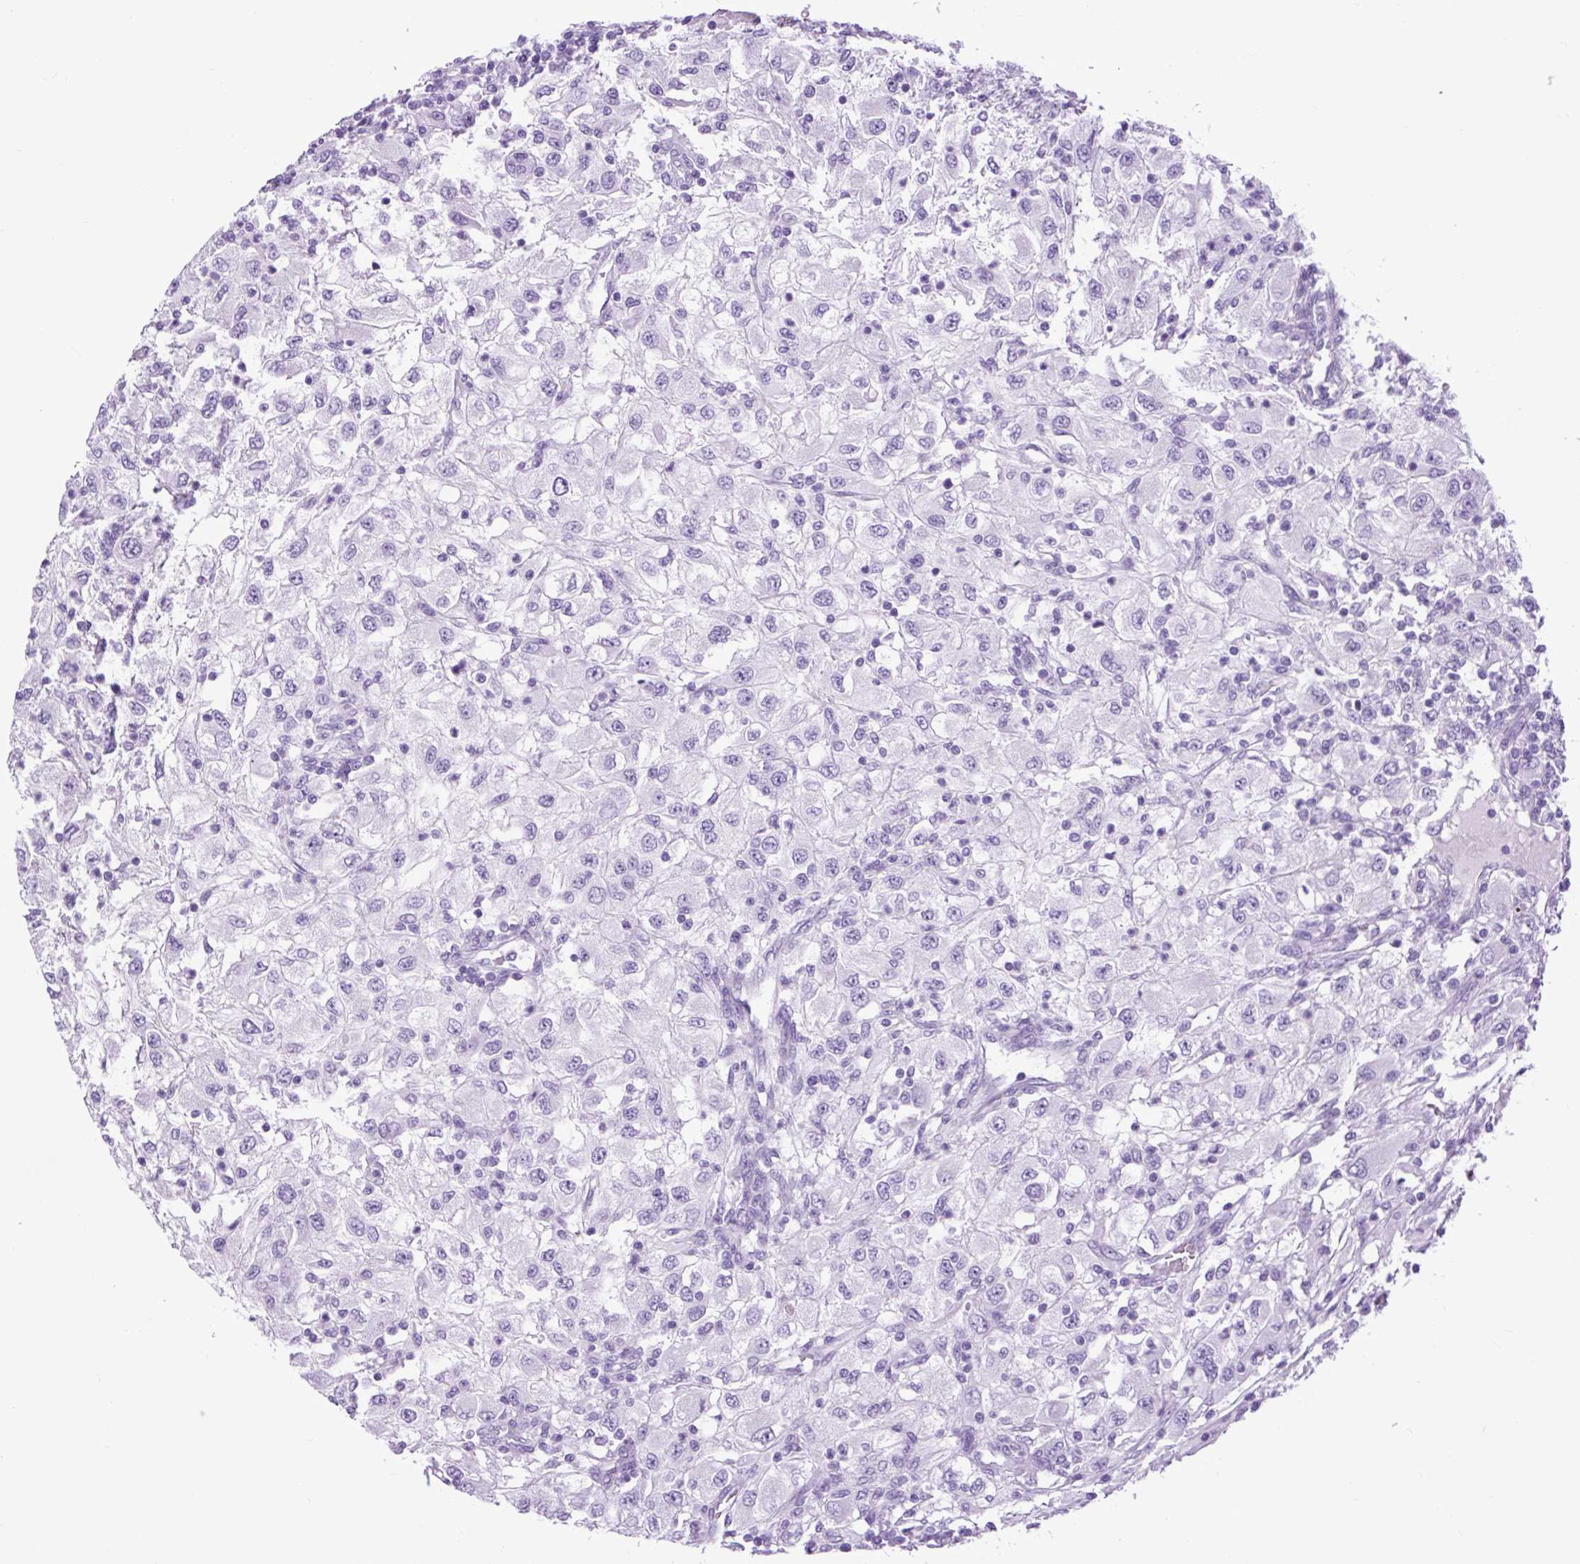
{"staining": {"intensity": "negative", "quantity": "none", "location": "none"}, "tissue": "renal cancer", "cell_type": "Tumor cells", "image_type": "cancer", "snomed": [{"axis": "morphology", "description": "Adenocarcinoma, NOS"}, {"axis": "topography", "description": "Kidney"}], "caption": "Immunohistochemical staining of human renal cancer reveals no significant expression in tumor cells.", "gene": "DPP6", "patient": {"sex": "female", "age": 67}}